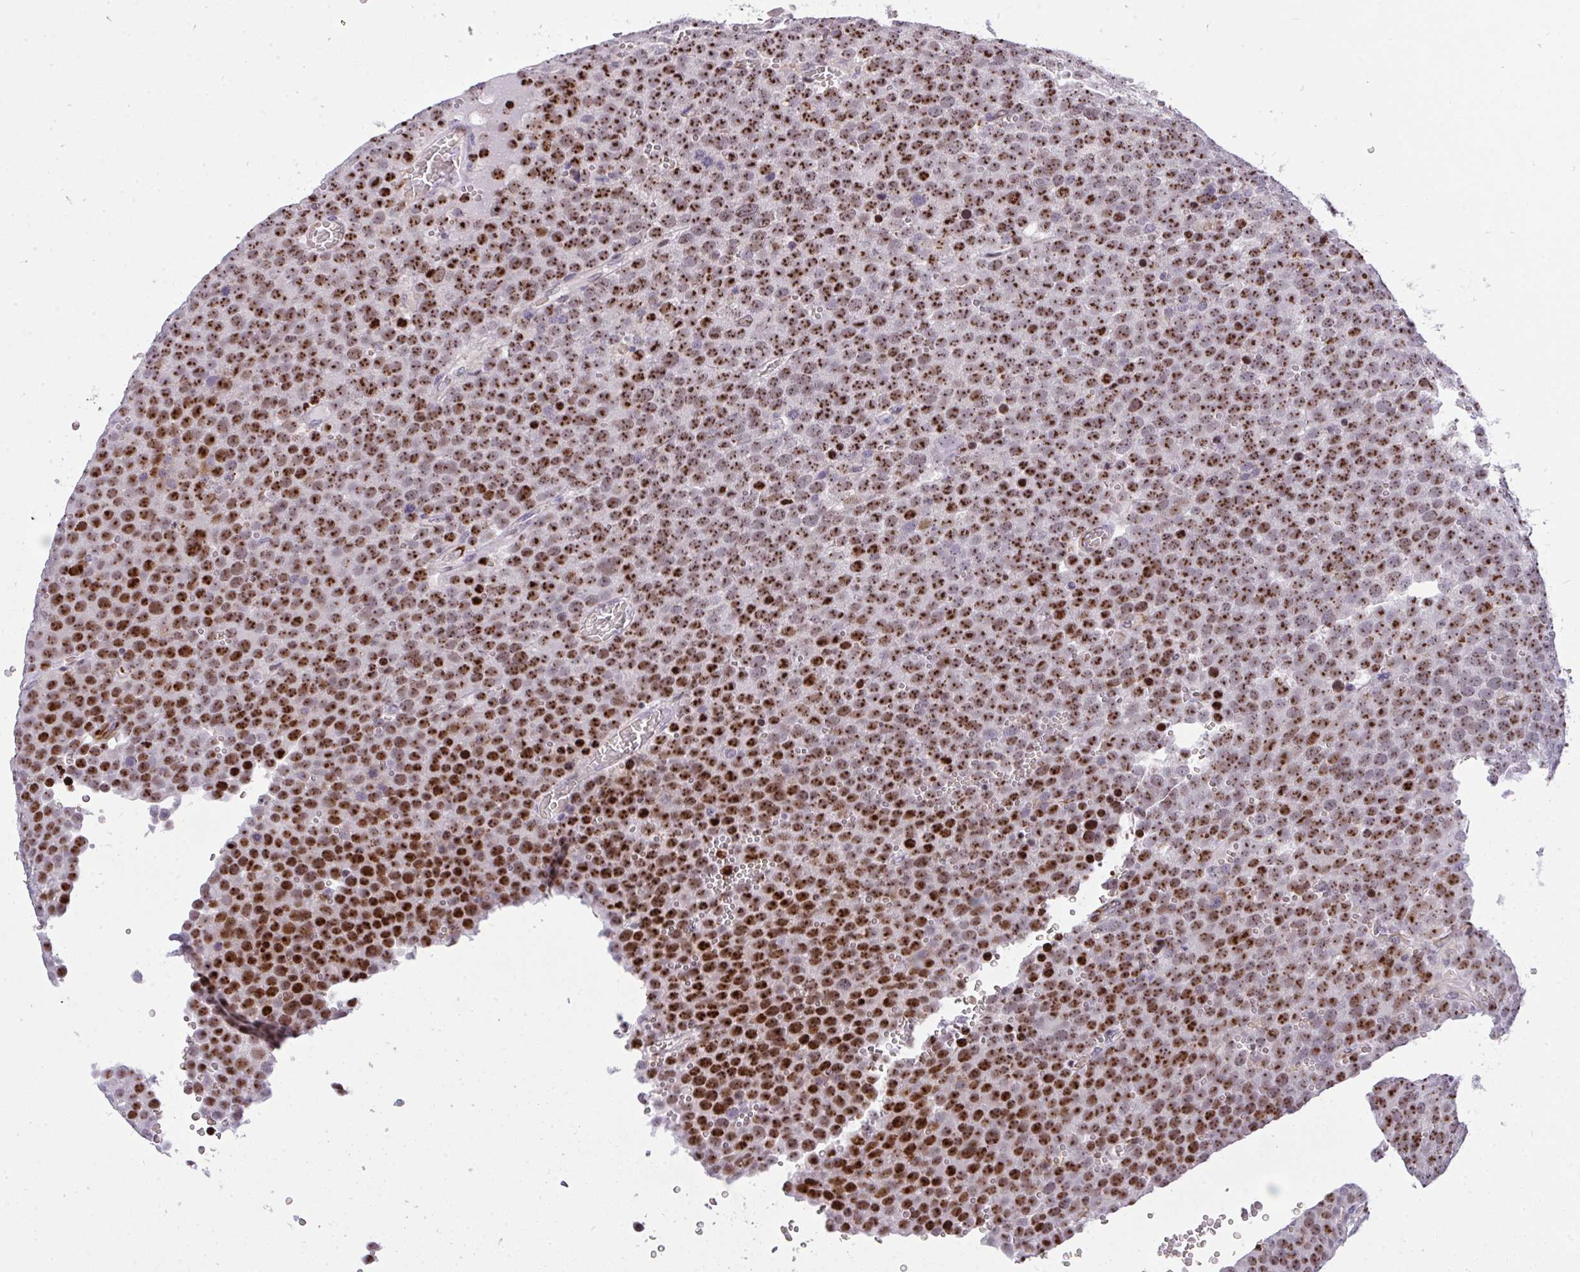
{"staining": {"intensity": "moderate", "quantity": ">75%", "location": "nuclear"}, "tissue": "testis cancer", "cell_type": "Tumor cells", "image_type": "cancer", "snomed": [{"axis": "morphology", "description": "Seminoma, NOS"}, {"axis": "topography", "description": "Testis"}], "caption": "Tumor cells exhibit moderate nuclear positivity in approximately >75% of cells in testis cancer (seminoma).", "gene": "PLPPR3", "patient": {"sex": "male", "age": 71}}